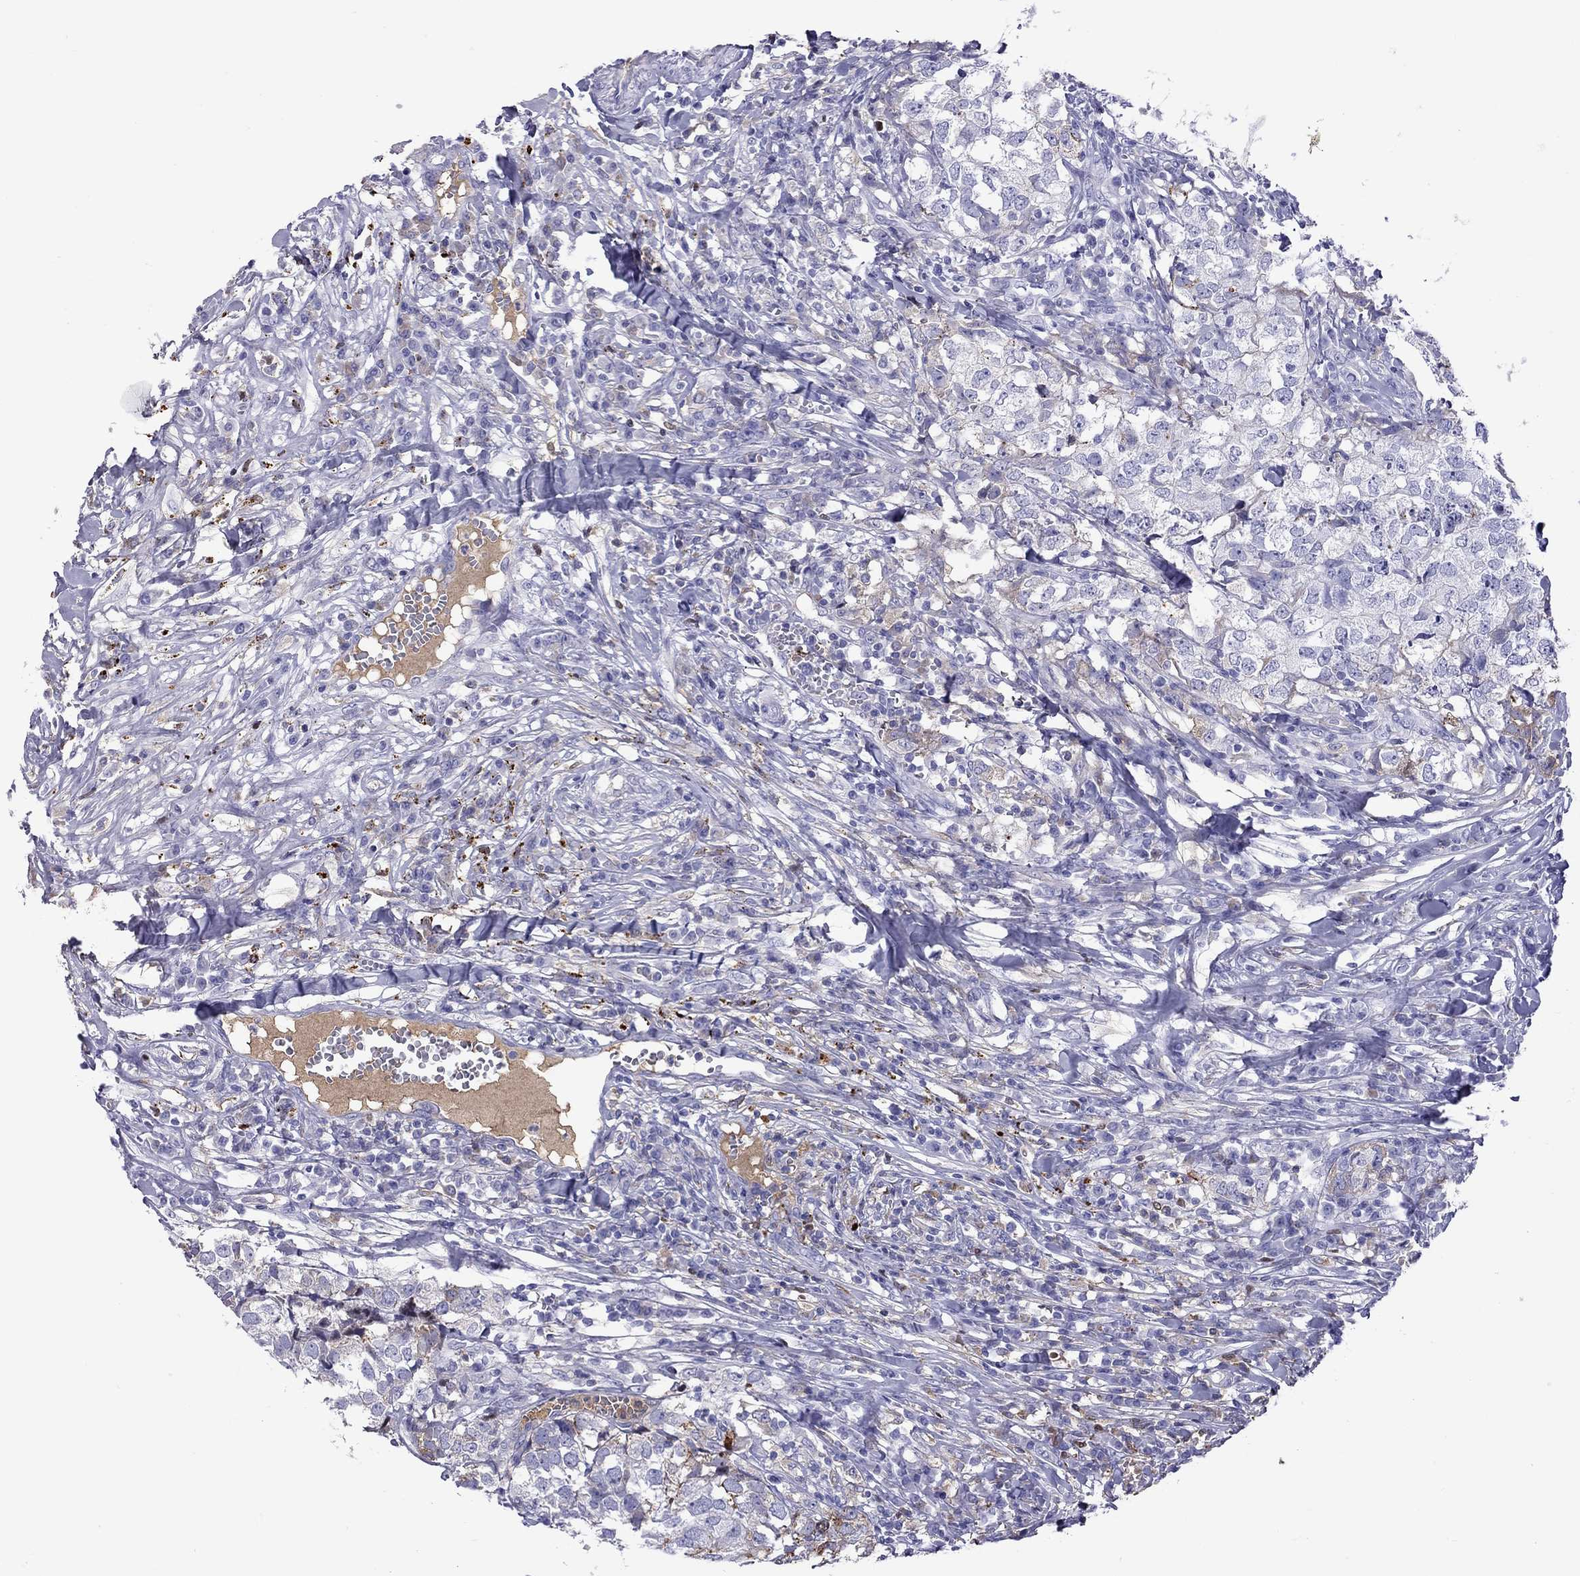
{"staining": {"intensity": "moderate", "quantity": "<25%", "location": "cytoplasmic/membranous"}, "tissue": "breast cancer", "cell_type": "Tumor cells", "image_type": "cancer", "snomed": [{"axis": "morphology", "description": "Duct carcinoma"}, {"axis": "topography", "description": "Breast"}], "caption": "Breast intraductal carcinoma stained with a protein marker exhibits moderate staining in tumor cells.", "gene": "SERPINA3", "patient": {"sex": "female", "age": 30}}